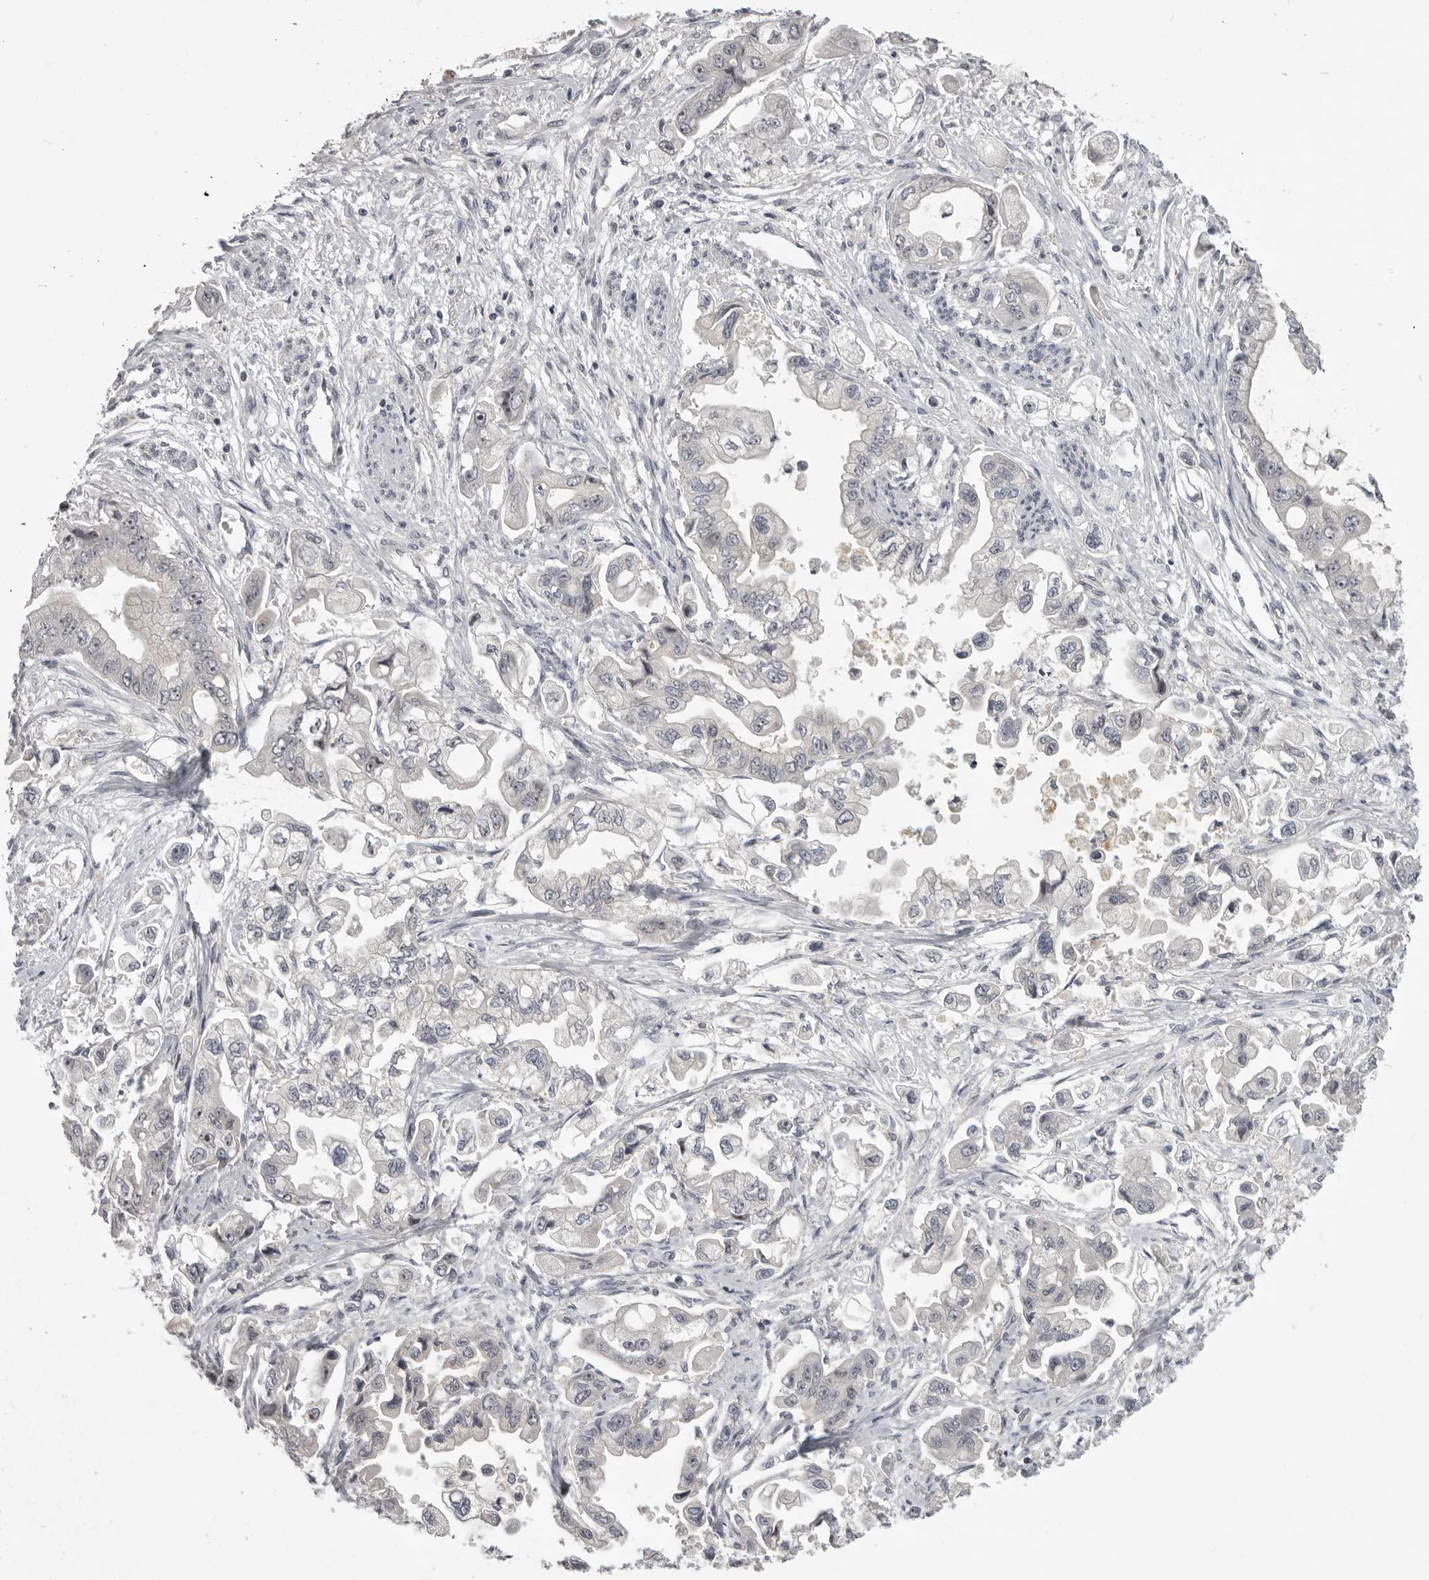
{"staining": {"intensity": "negative", "quantity": "none", "location": "none"}, "tissue": "stomach cancer", "cell_type": "Tumor cells", "image_type": "cancer", "snomed": [{"axis": "morphology", "description": "Adenocarcinoma, NOS"}, {"axis": "topography", "description": "Stomach"}], "caption": "DAB immunohistochemical staining of stomach cancer (adenocarcinoma) exhibits no significant positivity in tumor cells. The staining was performed using DAB to visualize the protein expression in brown, while the nuclei were stained in blue with hematoxylin (Magnification: 20x).", "gene": "MRTO4", "patient": {"sex": "male", "age": 62}}